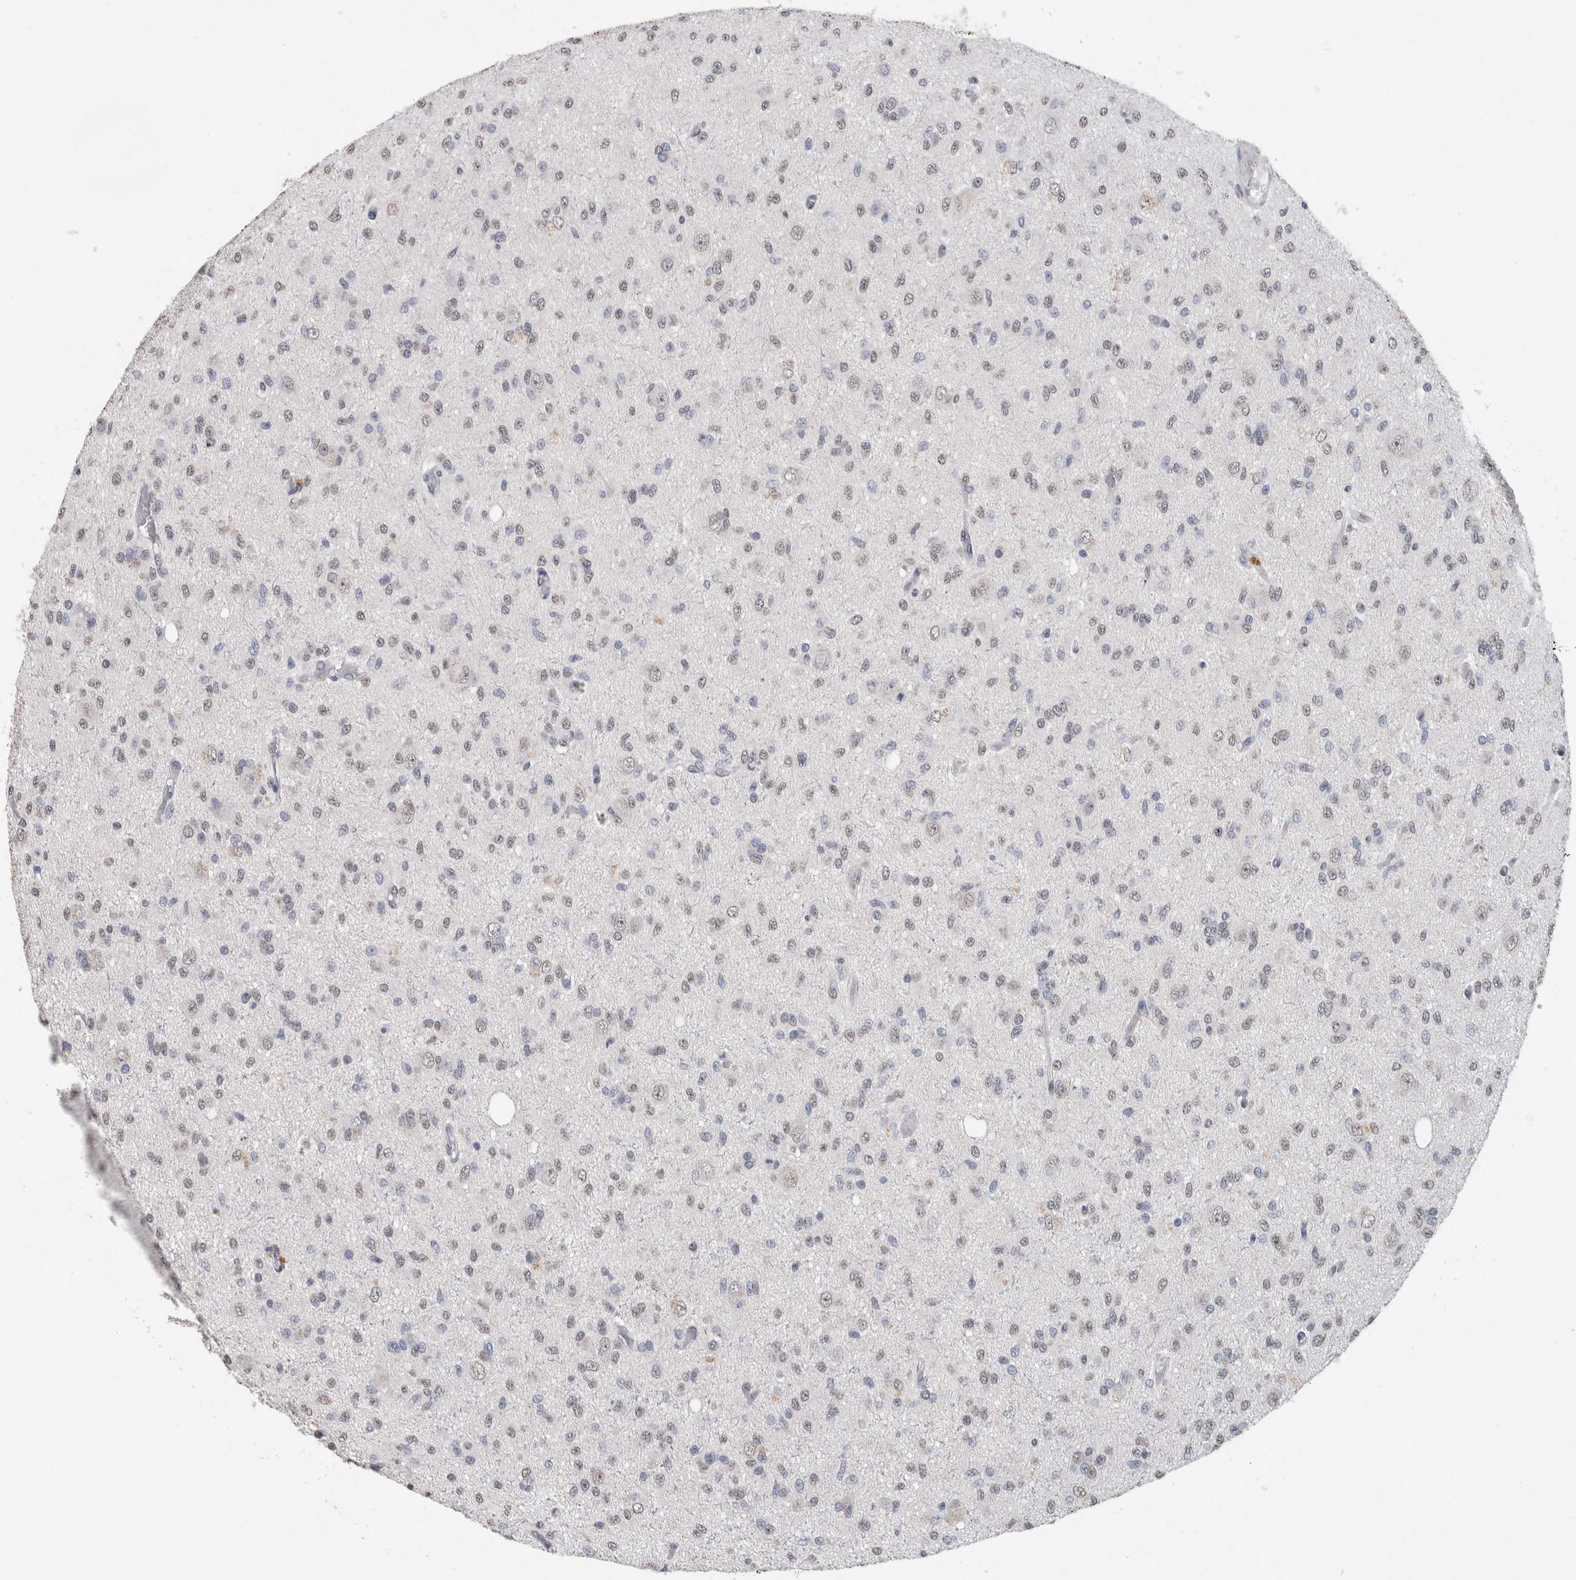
{"staining": {"intensity": "negative", "quantity": "none", "location": "none"}, "tissue": "glioma", "cell_type": "Tumor cells", "image_type": "cancer", "snomed": [{"axis": "morphology", "description": "Glioma, malignant, High grade"}, {"axis": "topography", "description": "Brain"}], "caption": "High magnification brightfield microscopy of malignant glioma (high-grade) stained with DAB (brown) and counterstained with hematoxylin (blue): tumor cells show no significant positivity.", "gene": "LTBP1", "patient": {"sex": "female", "age": 59}}